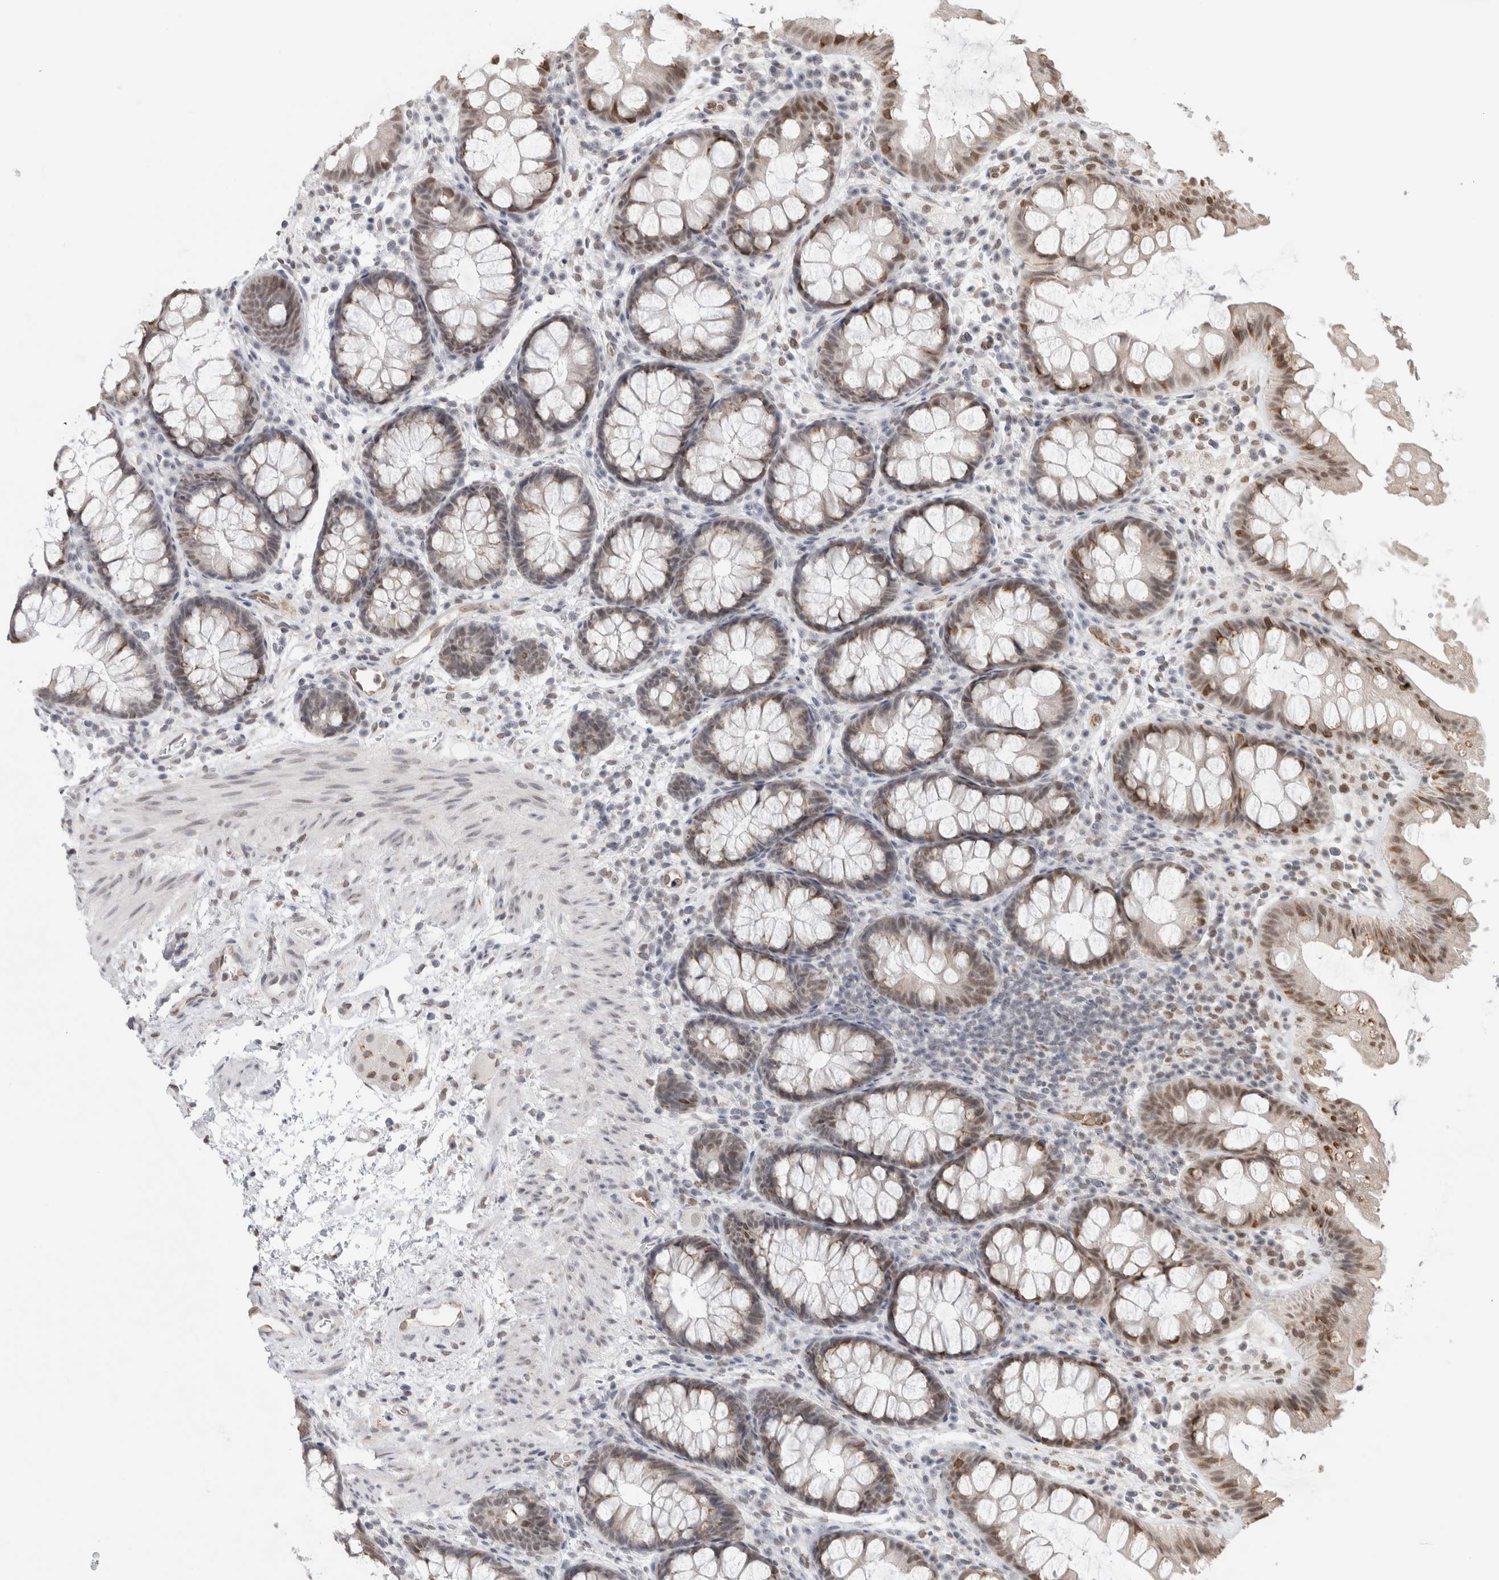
{"staining": {"intensity": "moderate", "quantity": ">75%", "location": "nuclear"}, "tissue": "colon", "cell_type": "Endothelial cells", "image_type": "normal", "snomed": [{"axis": "morphology", "description": "Normal tissue, NOS"}, {"axis": "topography", "description": "Colon"}], "caption": "Brown immunohistochemical staining in unremarkable human colon exhibits moderate nuclear staining in approximately >75% of endothelial cells. The protein is shown in brown color, while the nuclei are stained blue.", "gene": "RBMX2", "patient": {"sex": "female", "age": 62}}